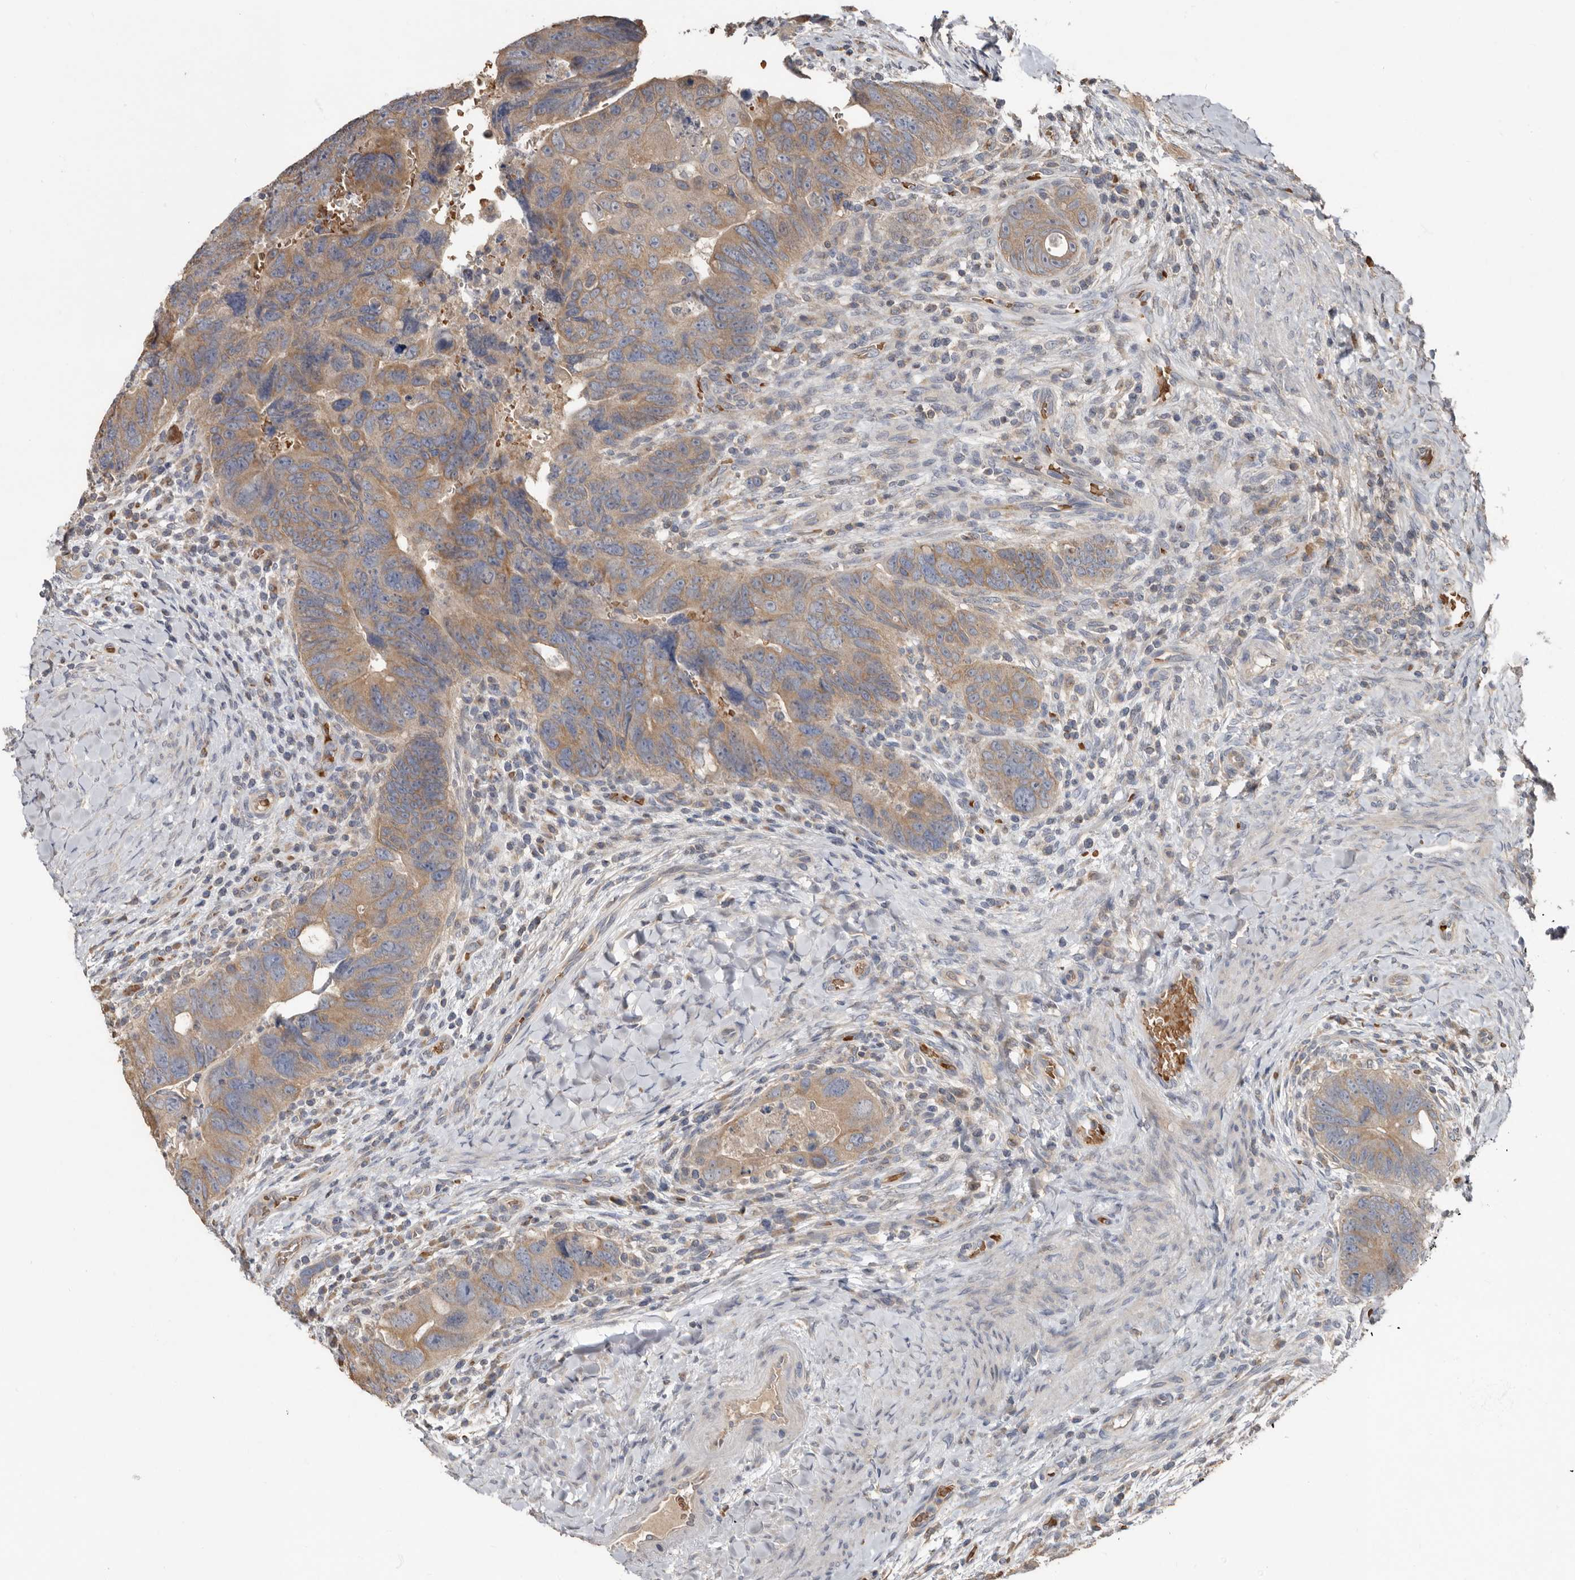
{"staining": {"intensity": "moderate", "quantity": ">75%", "location": "cytoplasmic/membranous"}, "tissue": "colorectal cancer", "cell_type": "Tumor cells", "image_type": "cancer", "snomed": [{"axis": "morphology", "description": "Adenocarcinoma, NOS"}, {"axis": "topography", "description": "Rectum"}], "caption": "Immunohistochemical staining of human colorectal cancer (adenocarcinoma) demonstrates medium levels of moderate cytoplasmic/membranous protein staining in approximately >75% of tumor cells.", "gene": "KIF26B", "patient": {"sex": "male", "age": 59}}